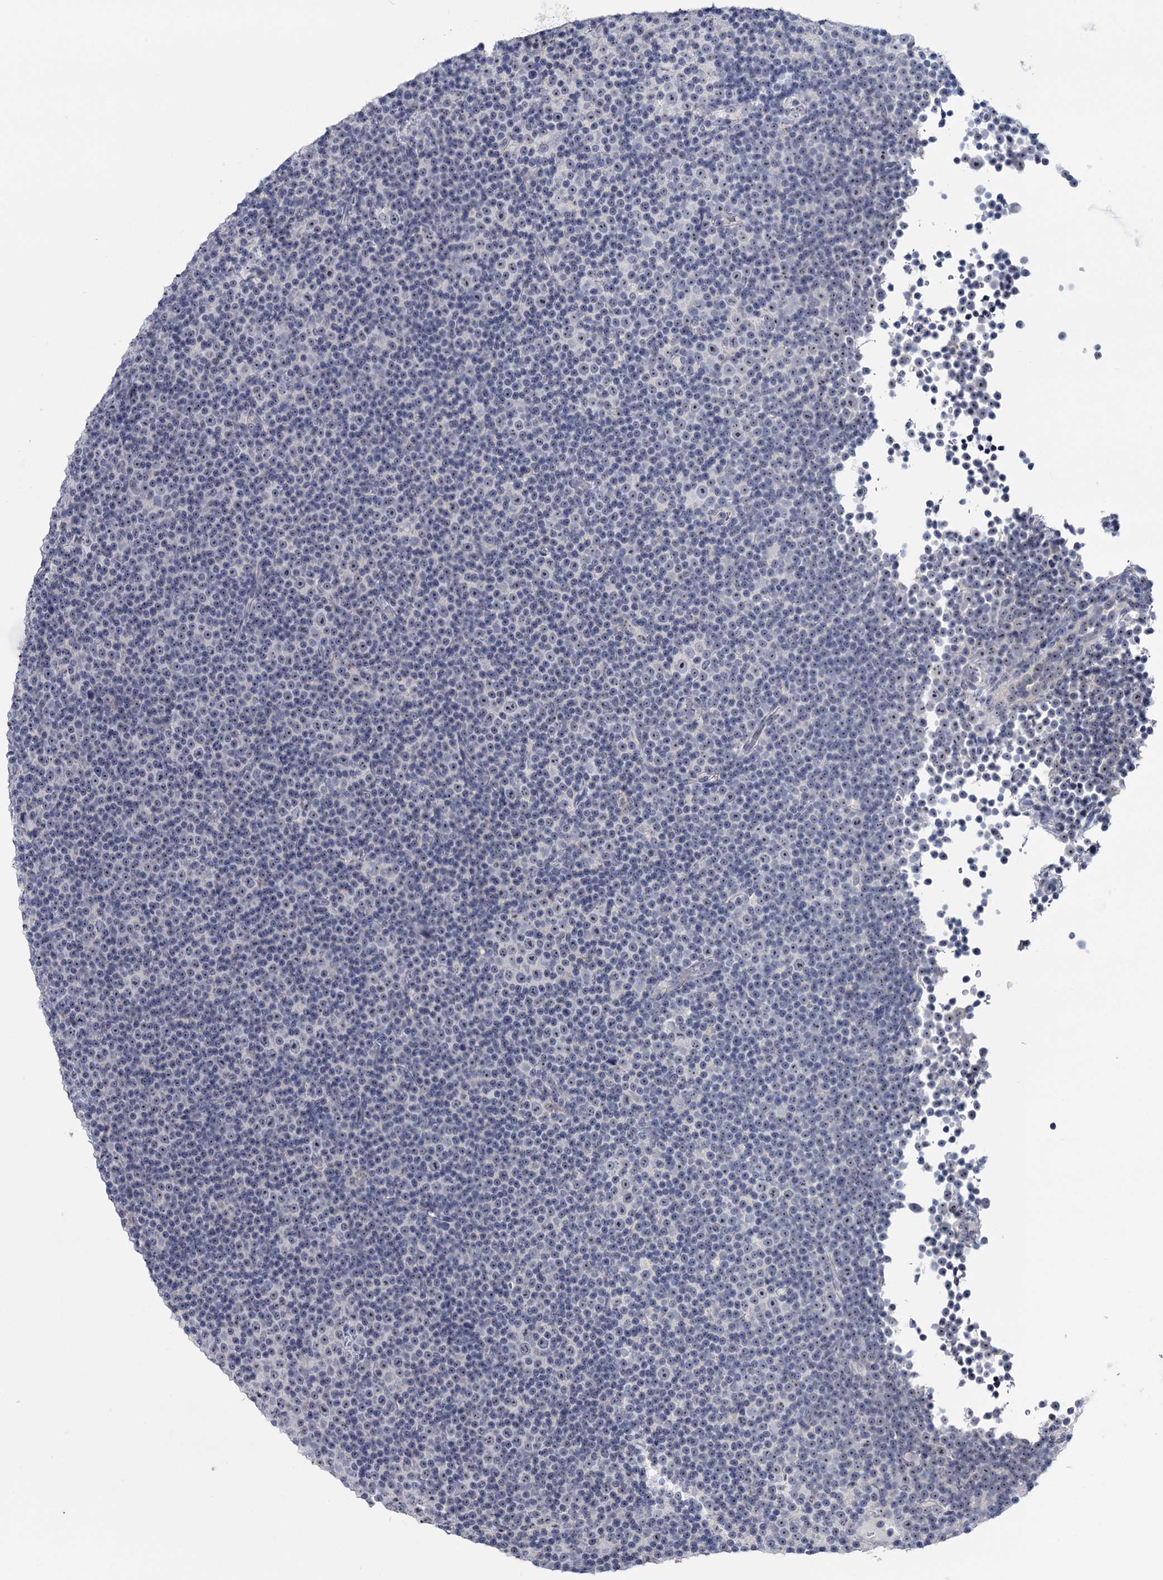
{"staining": {"intensity": "negative", "quantity": "none", "location": "none"}, "tissue": "lymphoma", "cell_type": "Tumor cells", "image_type": "cancer", "snomed": [{"axis": "morphology", "description": "Malignant lymphoma, non-Hodgkin's type, Low grade"}, {"axis": "topography", "description": "Lymph node"}], "caption": "This histopathology image is of malignant lymphoma, non-Hodgkin's type (low-grade) stained with IHC to label a protein in brown with the nuclei are counter-stained blue. There is no expression in tumor cells.", "gene": "SFN", "patient": {"sex": "female", "age": 67}}